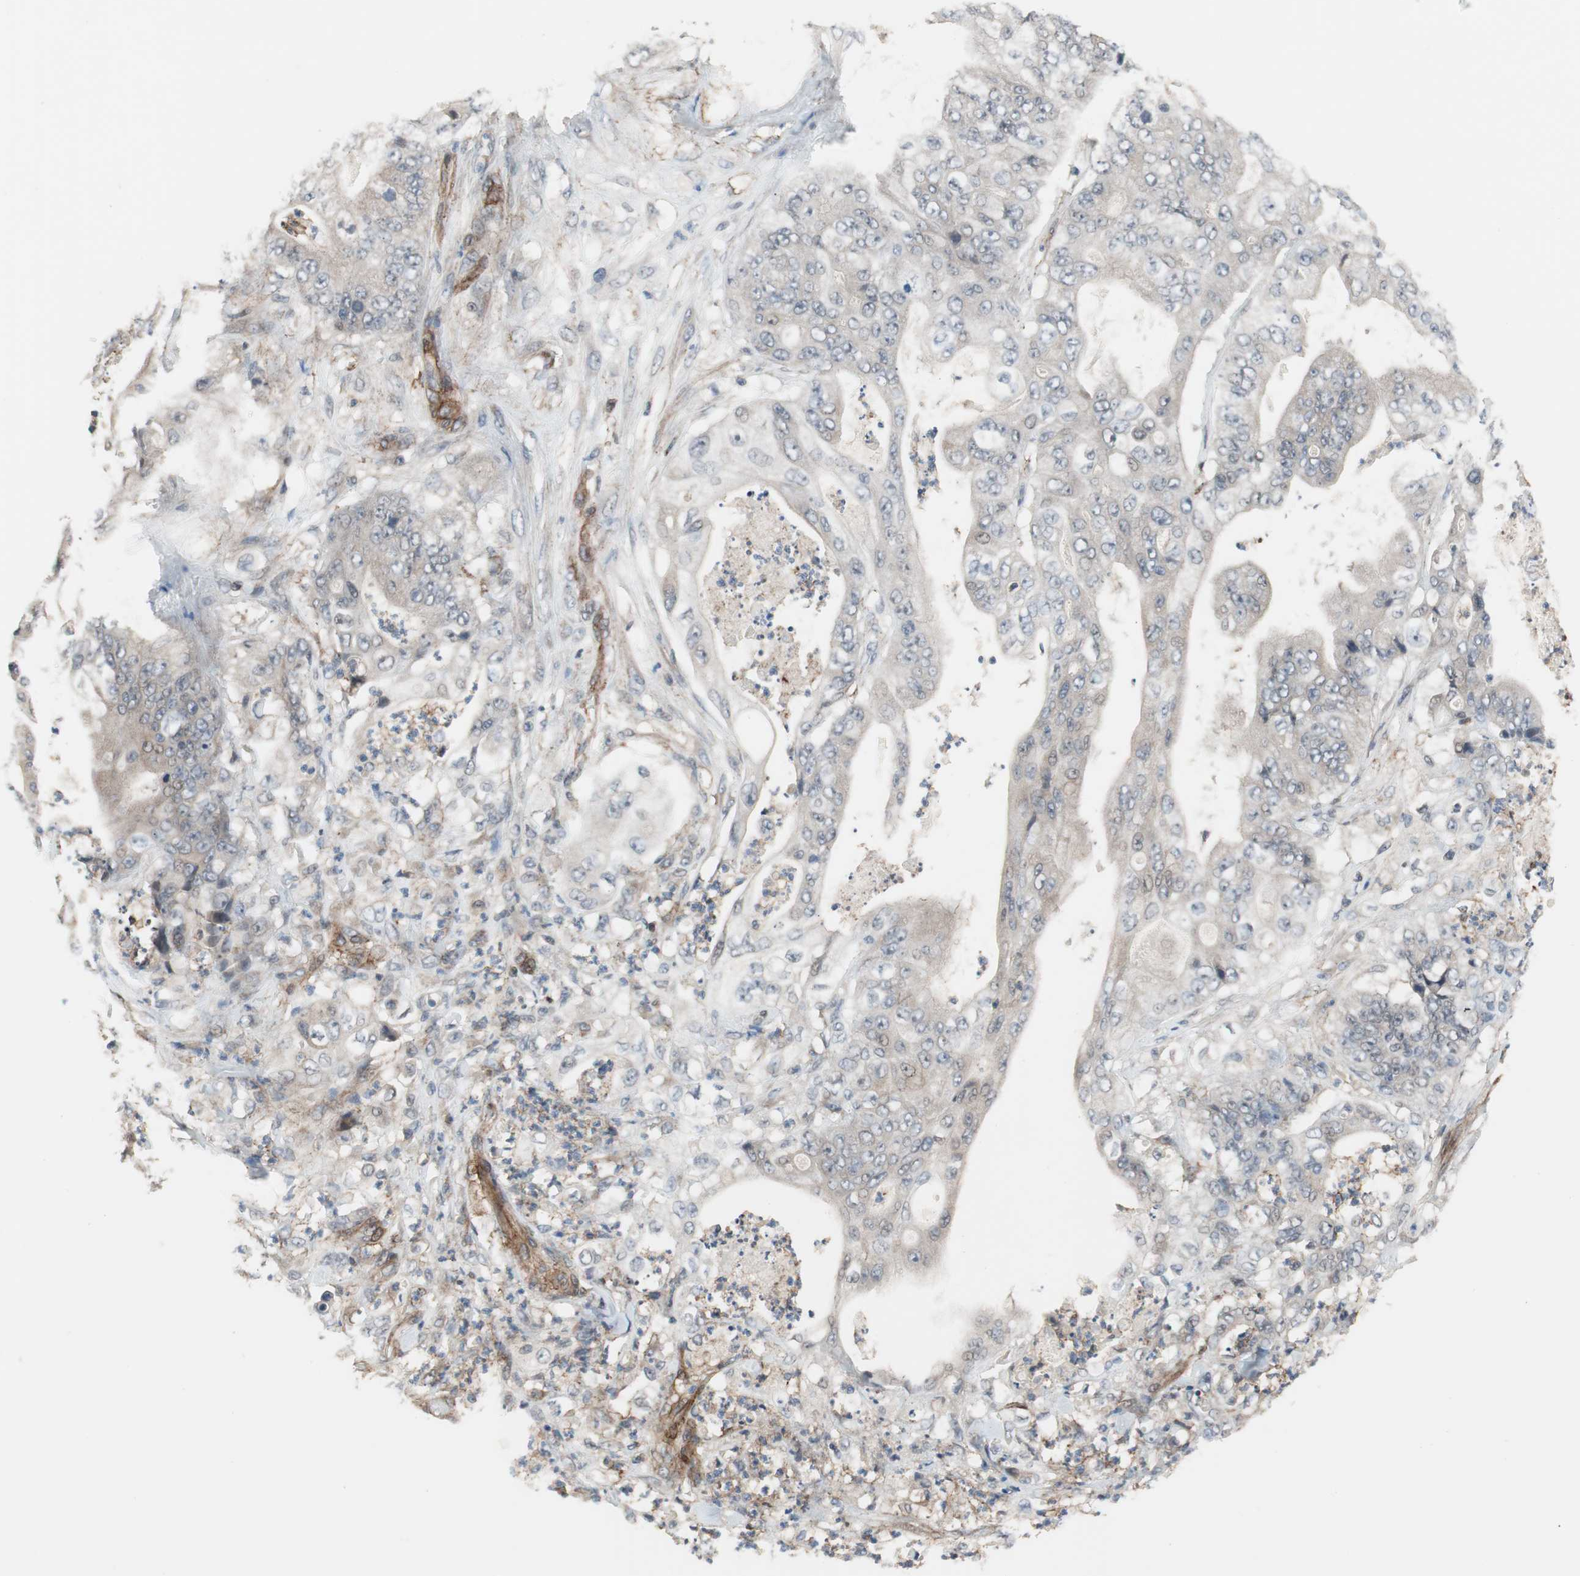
{"staining": {"intensity": "weak", "quantity": "25%-75%", "location": "cytoplasmic/membranous"}, "tissue": "stomach cancer", "cell_type": "Tumor cells", "image_type": "cancer", "snomed": [{"axis": "morphology", "description": "Adenocarcinoma, NOS"}, {"axis": "topography", "description": "Stomach"}], "caption": "Protein staining shows weak cytoplasmic/membranous expression in approximately 25%-75% of tumor cells in stomach cancer (adenocarcinoma). Using DAB (brown) and hematoxylin (blue) stains, captured at high magnification using brightfield microscopy.", "gene": "GRHL1", "patient": {"sex": "female", "age": 73}}